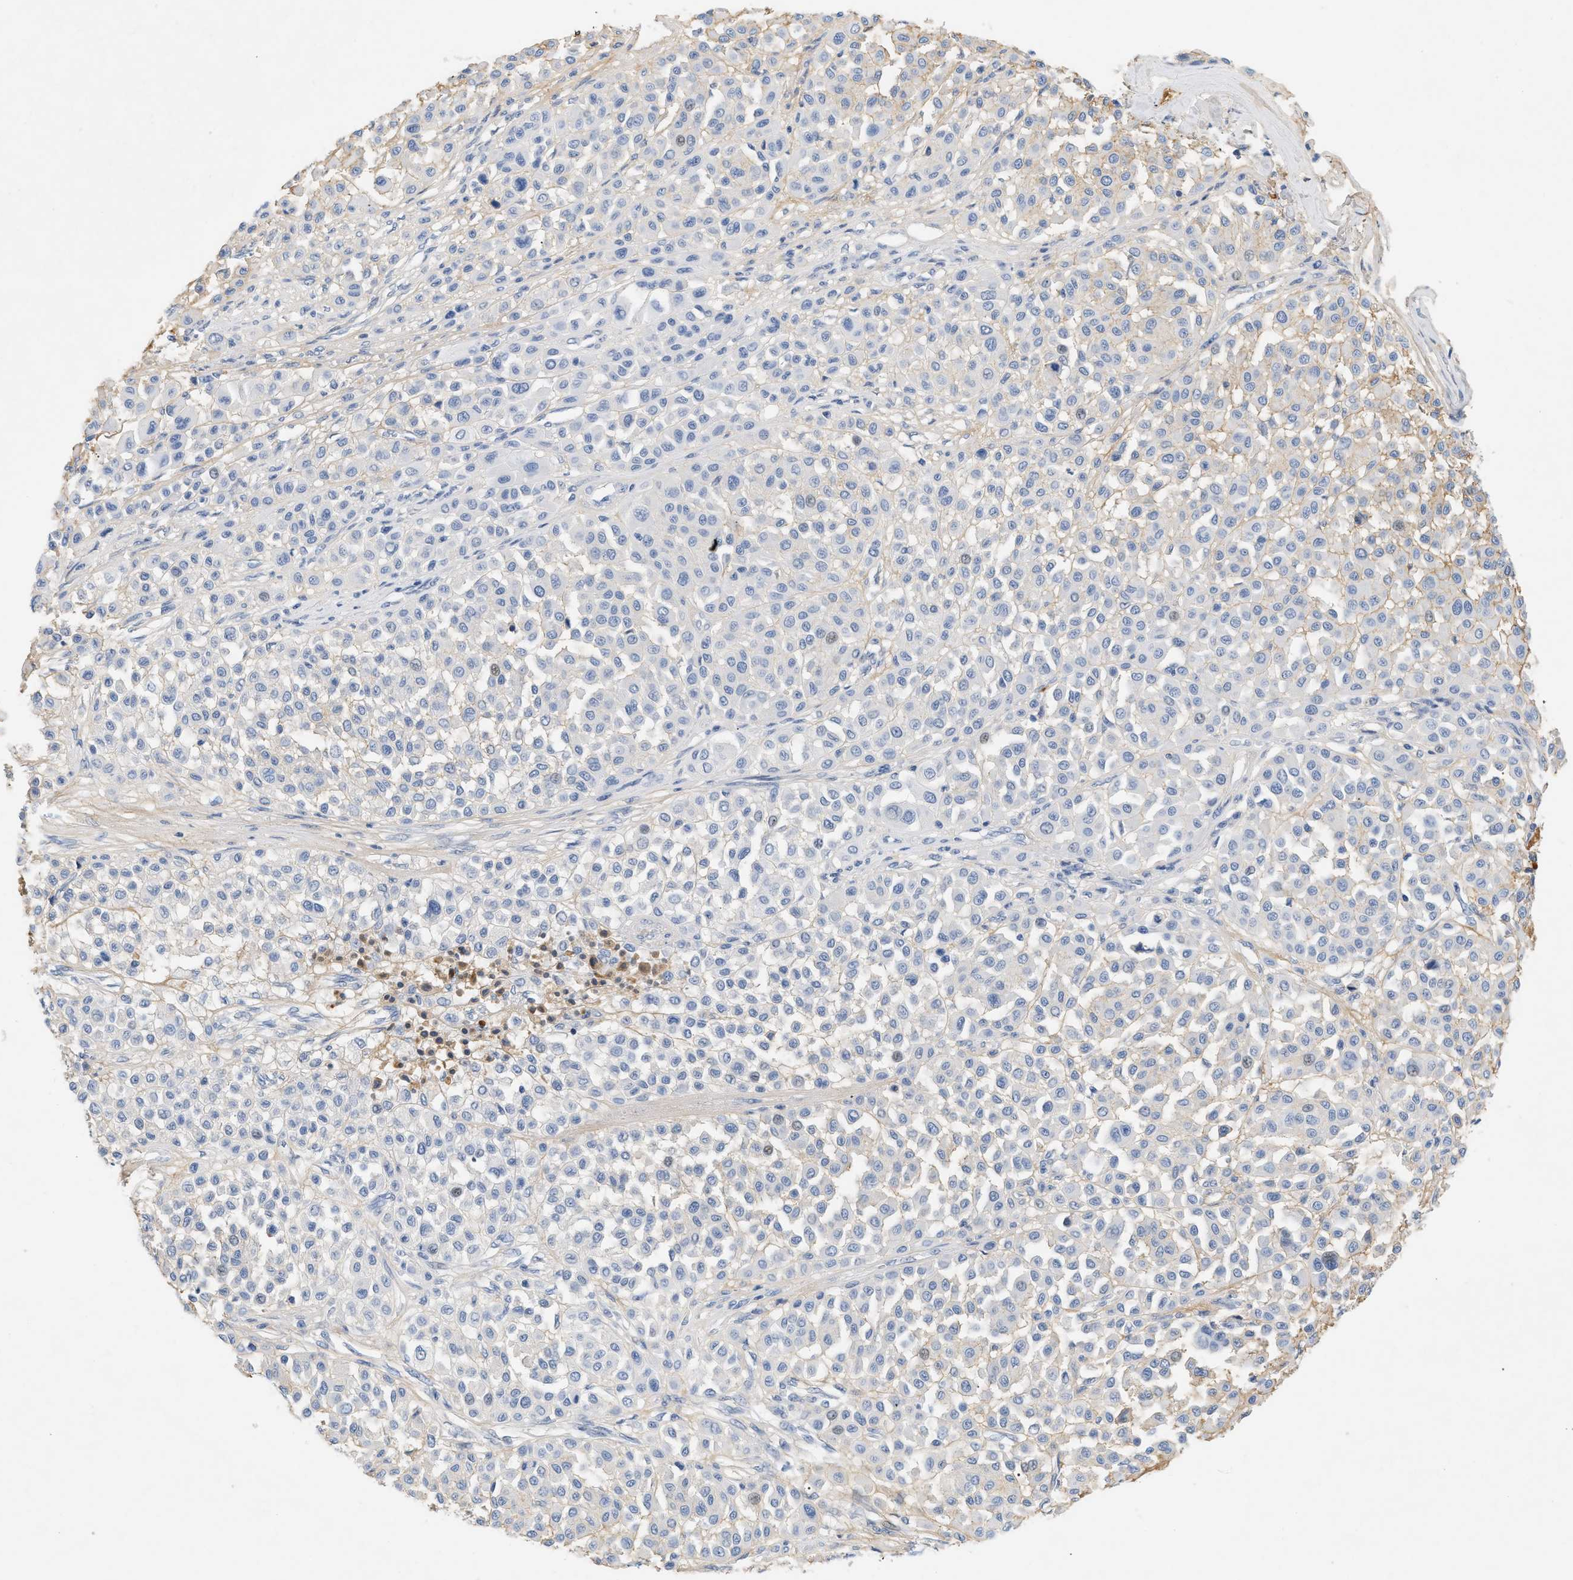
{"staining": {"intensity": "weak", "quantity": "<25%", "location": "cytoplasmic/membranous"}, "tissue": "melanoma", "cell_type": "Tumor cells", "image_type": "cancer", "snomed": [{"axis": "morphology", "description": "Malignant melanoma, Metastatic site"}, {"axis": "topography", "description": "Soft tissue"}], "caption": "IHC micrograph of human melanoma stained for a protein (brown), which reveals no staining in tumor cells.", "gene": "CFH", "patient": {"sex": "male", "age": 41}}